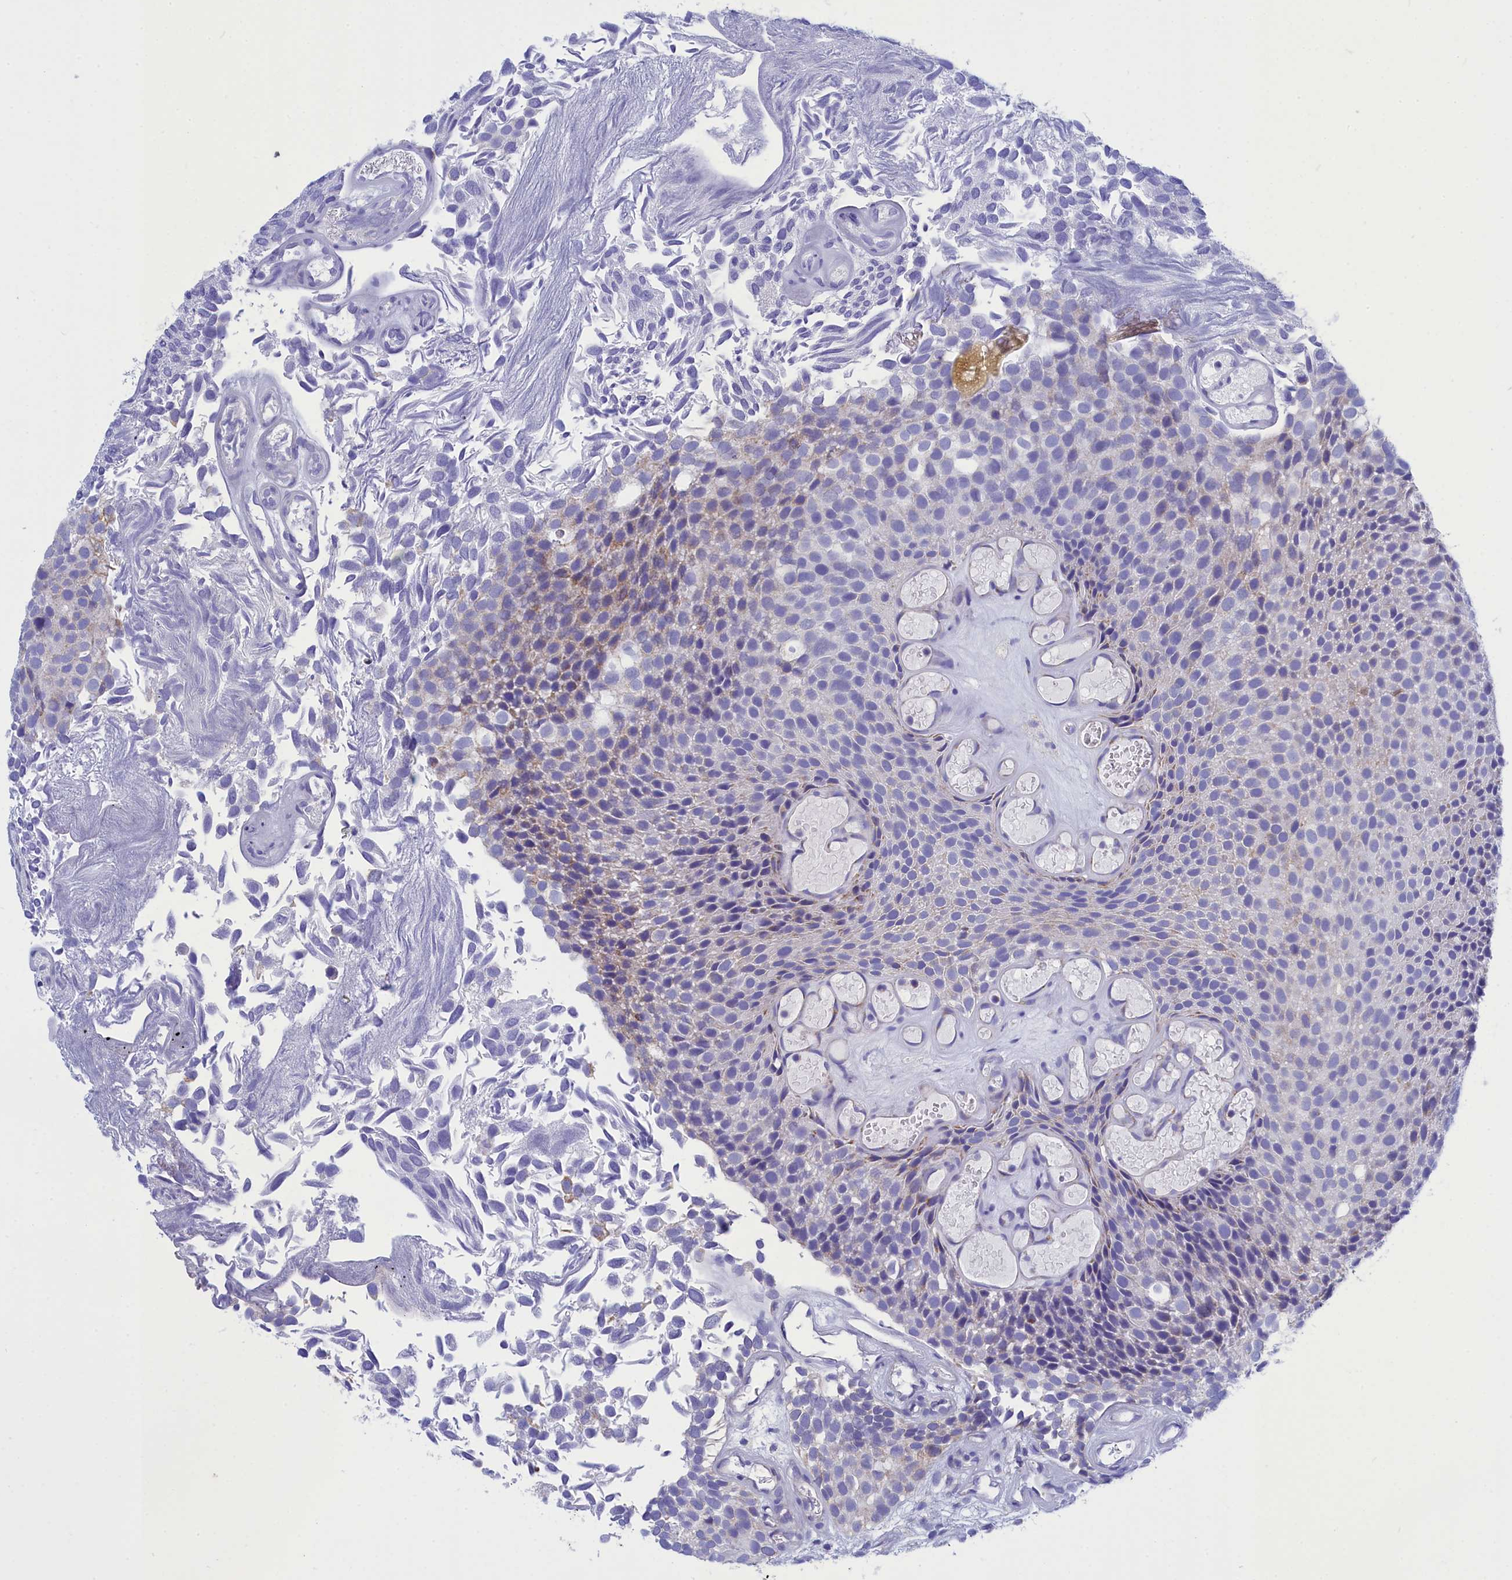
{"staining": {"intensity": "negative", "quantity": "none", "location": "none"}, "tissue": "urothelial cancer", "cell_type": "Tumor cells", "image_type": "cancer", "snomed": [{"axis": "morphology", "description": "Urothelial carcinoma, Low grade"}, {"axis": "topography", "description": "Urinary bladder"}], "caption": "Low-grade urothelial carcinoma was stained to show a protein in brown. There is no significant expression in tumor cells.", "gene": "CCRL2", "patient": {"sex": "male", "age": 89}}